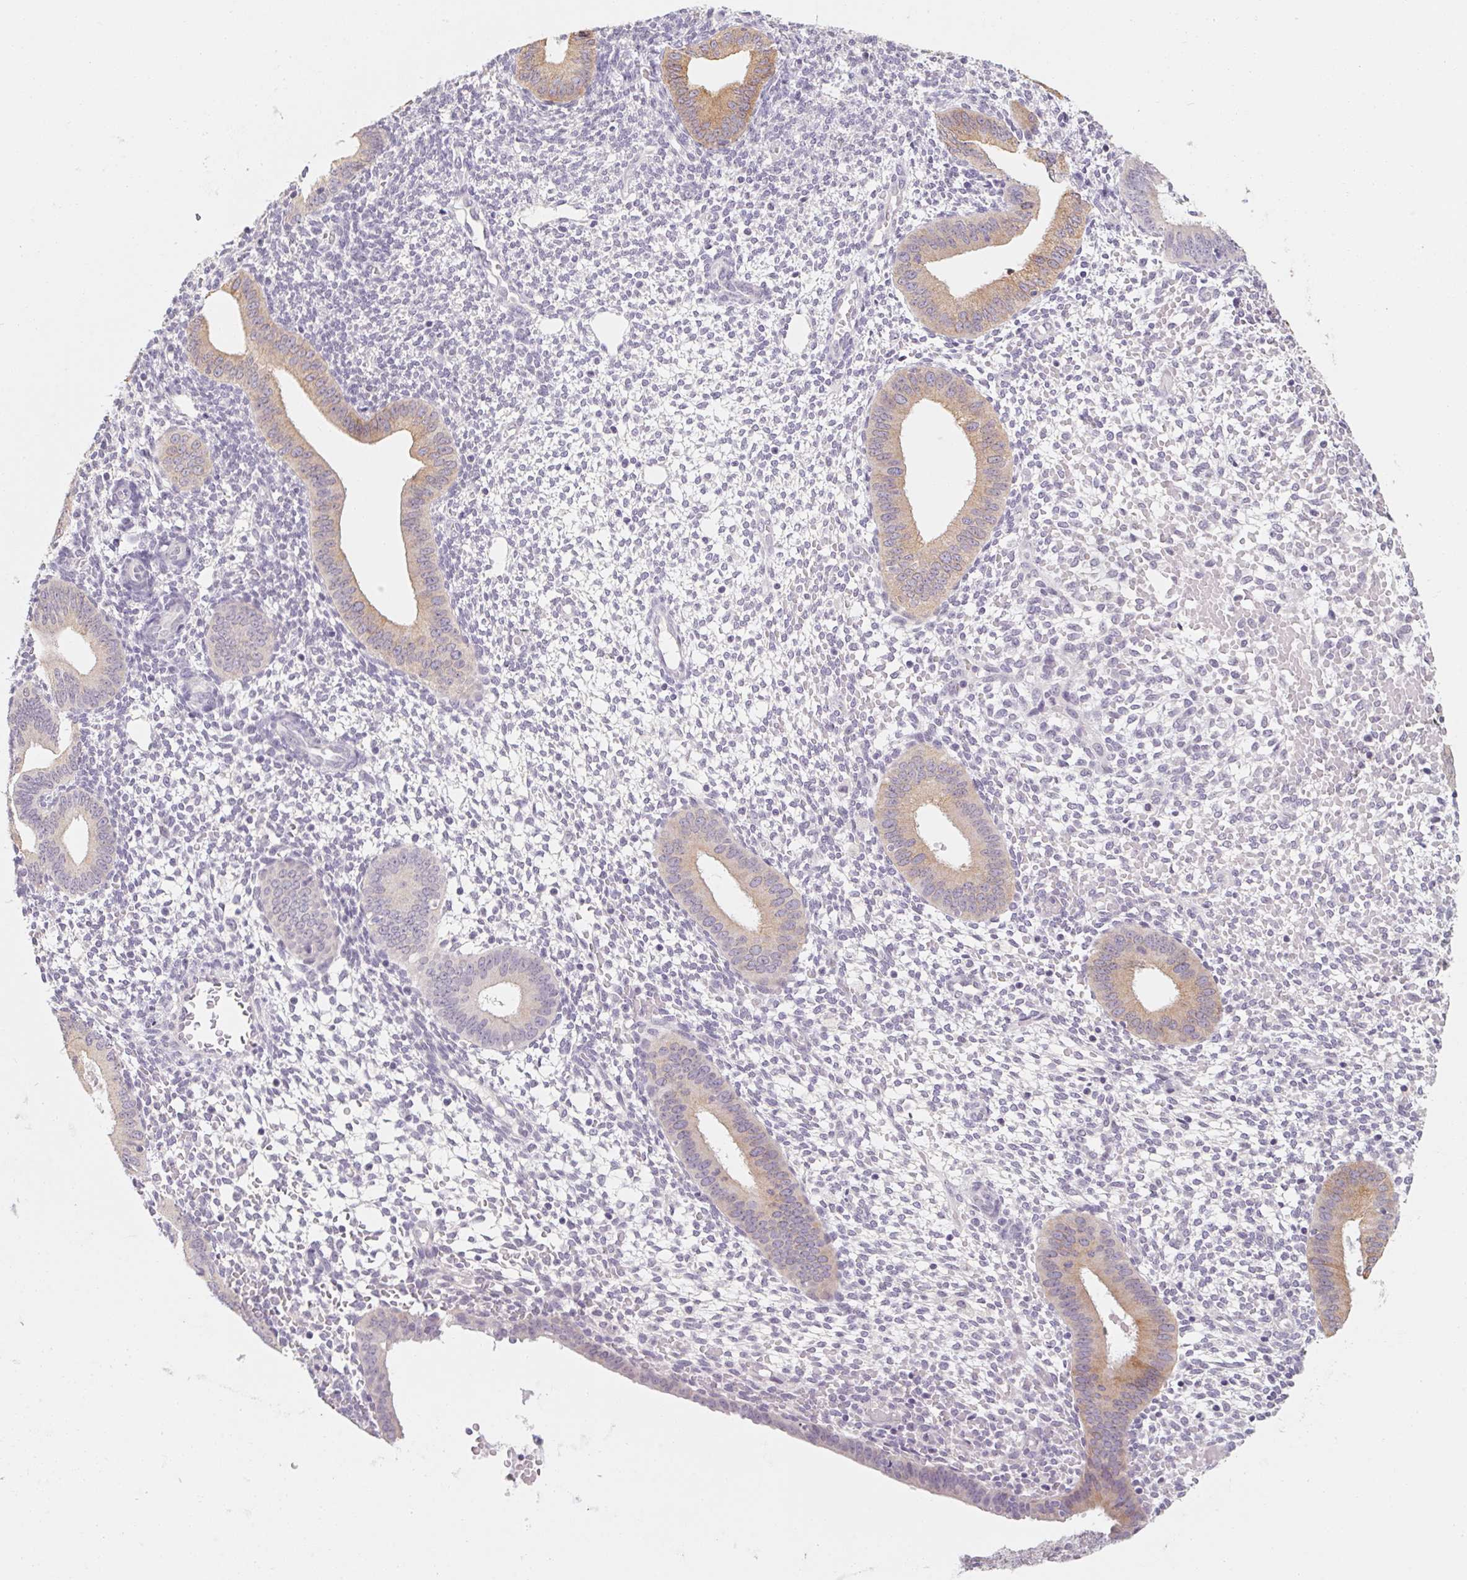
{"staining": {"intensity": "negative", "quantity": "none", "location": "none"}, "tissue": "endometrium", "cell_type": "Cells in endometrial stroma", "image_type": "normal", "snomed": [{"axis": "morphology", "description": "Normal tissue, NOS"}, {"axis": "topography", "description": "Endometrium"}], "caption": "A photomicrograph of endometrium stained for a protein shows no brown staining in cells in endometrial stroma. The staining is performed using DAB brown chromogen with nuclei counter-stained in using hematoxylin.", "gene": "CAPZA3", "patient": {"sex": "female", "age": 40}}